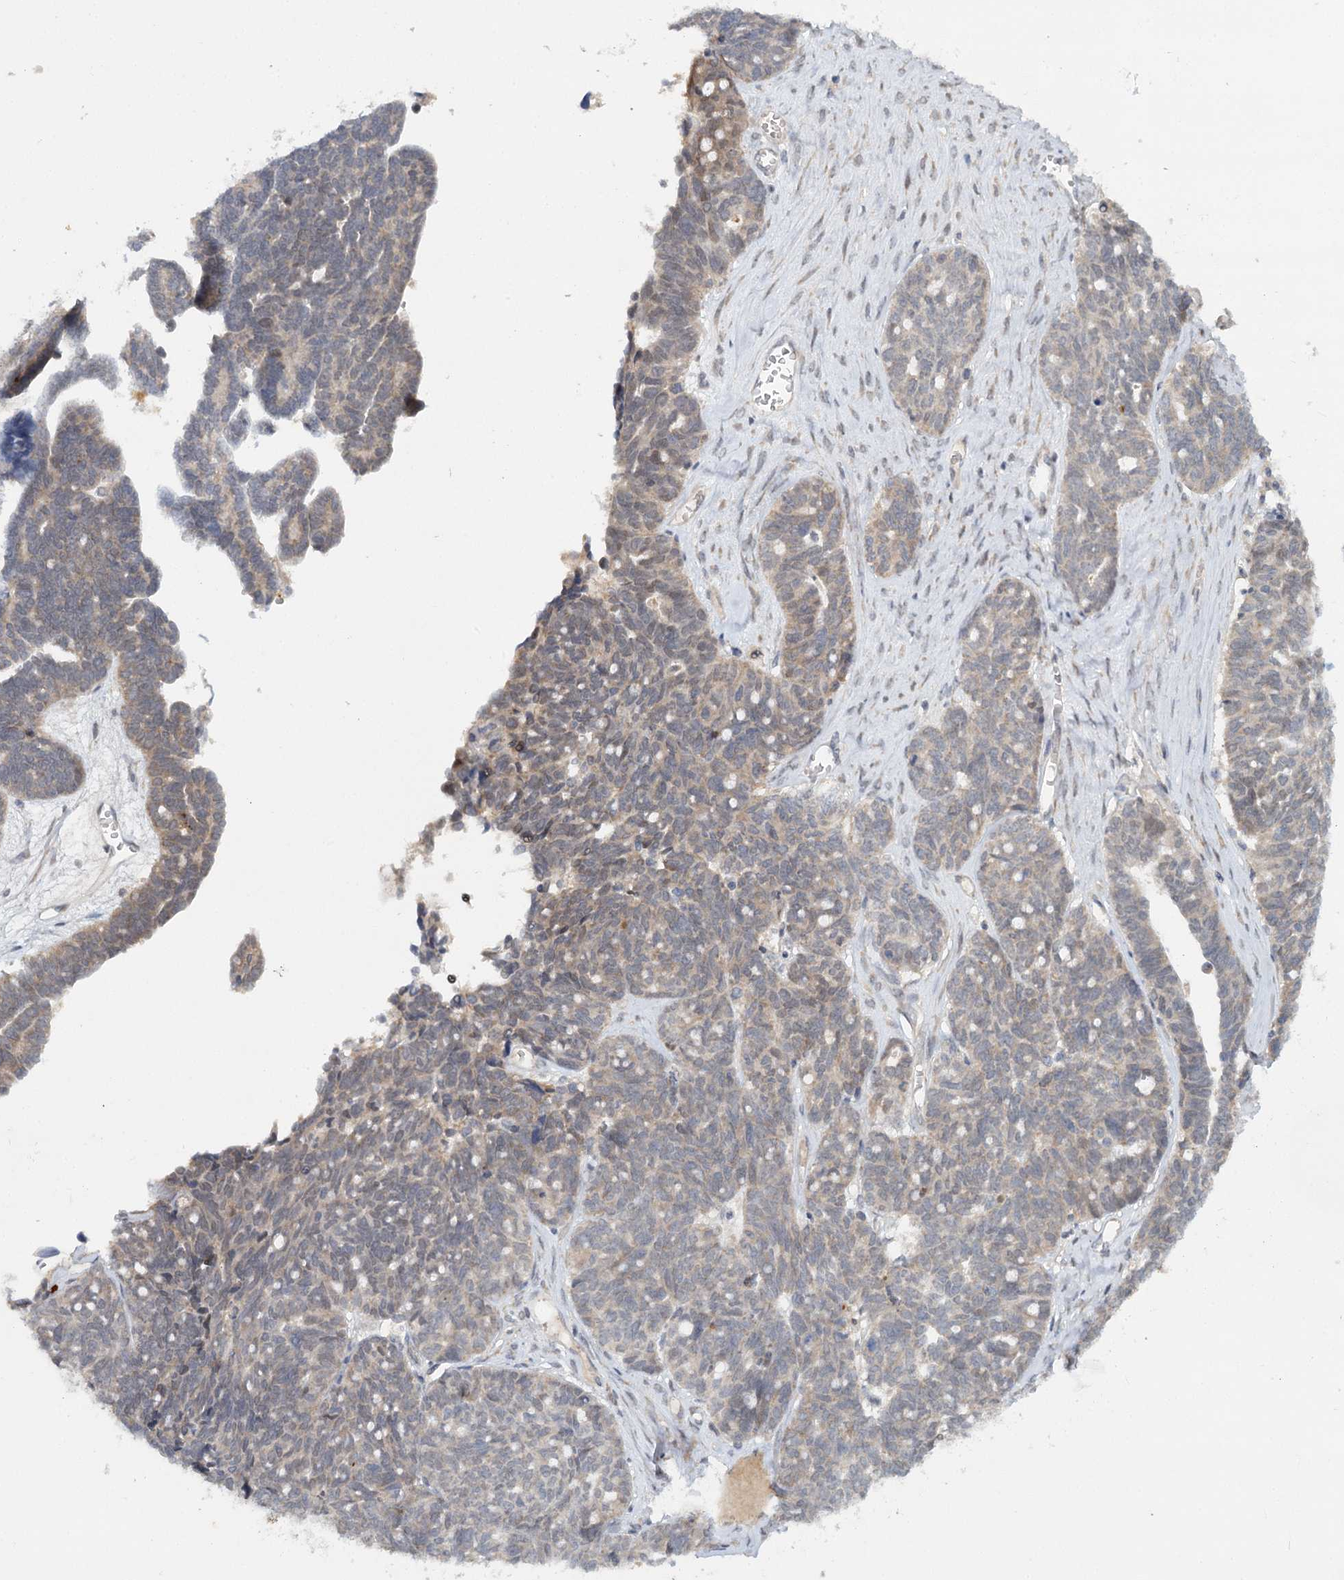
{"staining": {"intensity": "weak", "quantity": "25%-75%", "location": "cytoplasmic/membranous"}, "tissue": "ovarian cancer", "cell_type": "Tumor cells", "image_type": "cancer", "snomed": [{"axis": "morphology", "description": "Cystadenocarcinoma, serous, NOS"}, {"axis": "topography", "description": "Ovary"}], "caption": "Ovarian cancer was stained to show a protein in brown. There is low levels of weak cytoplasmic/membranous staining in about 25%-75% of tumor cells.", "gene": "AP3B1", "patient": {"sex": "female", "age": 79}}